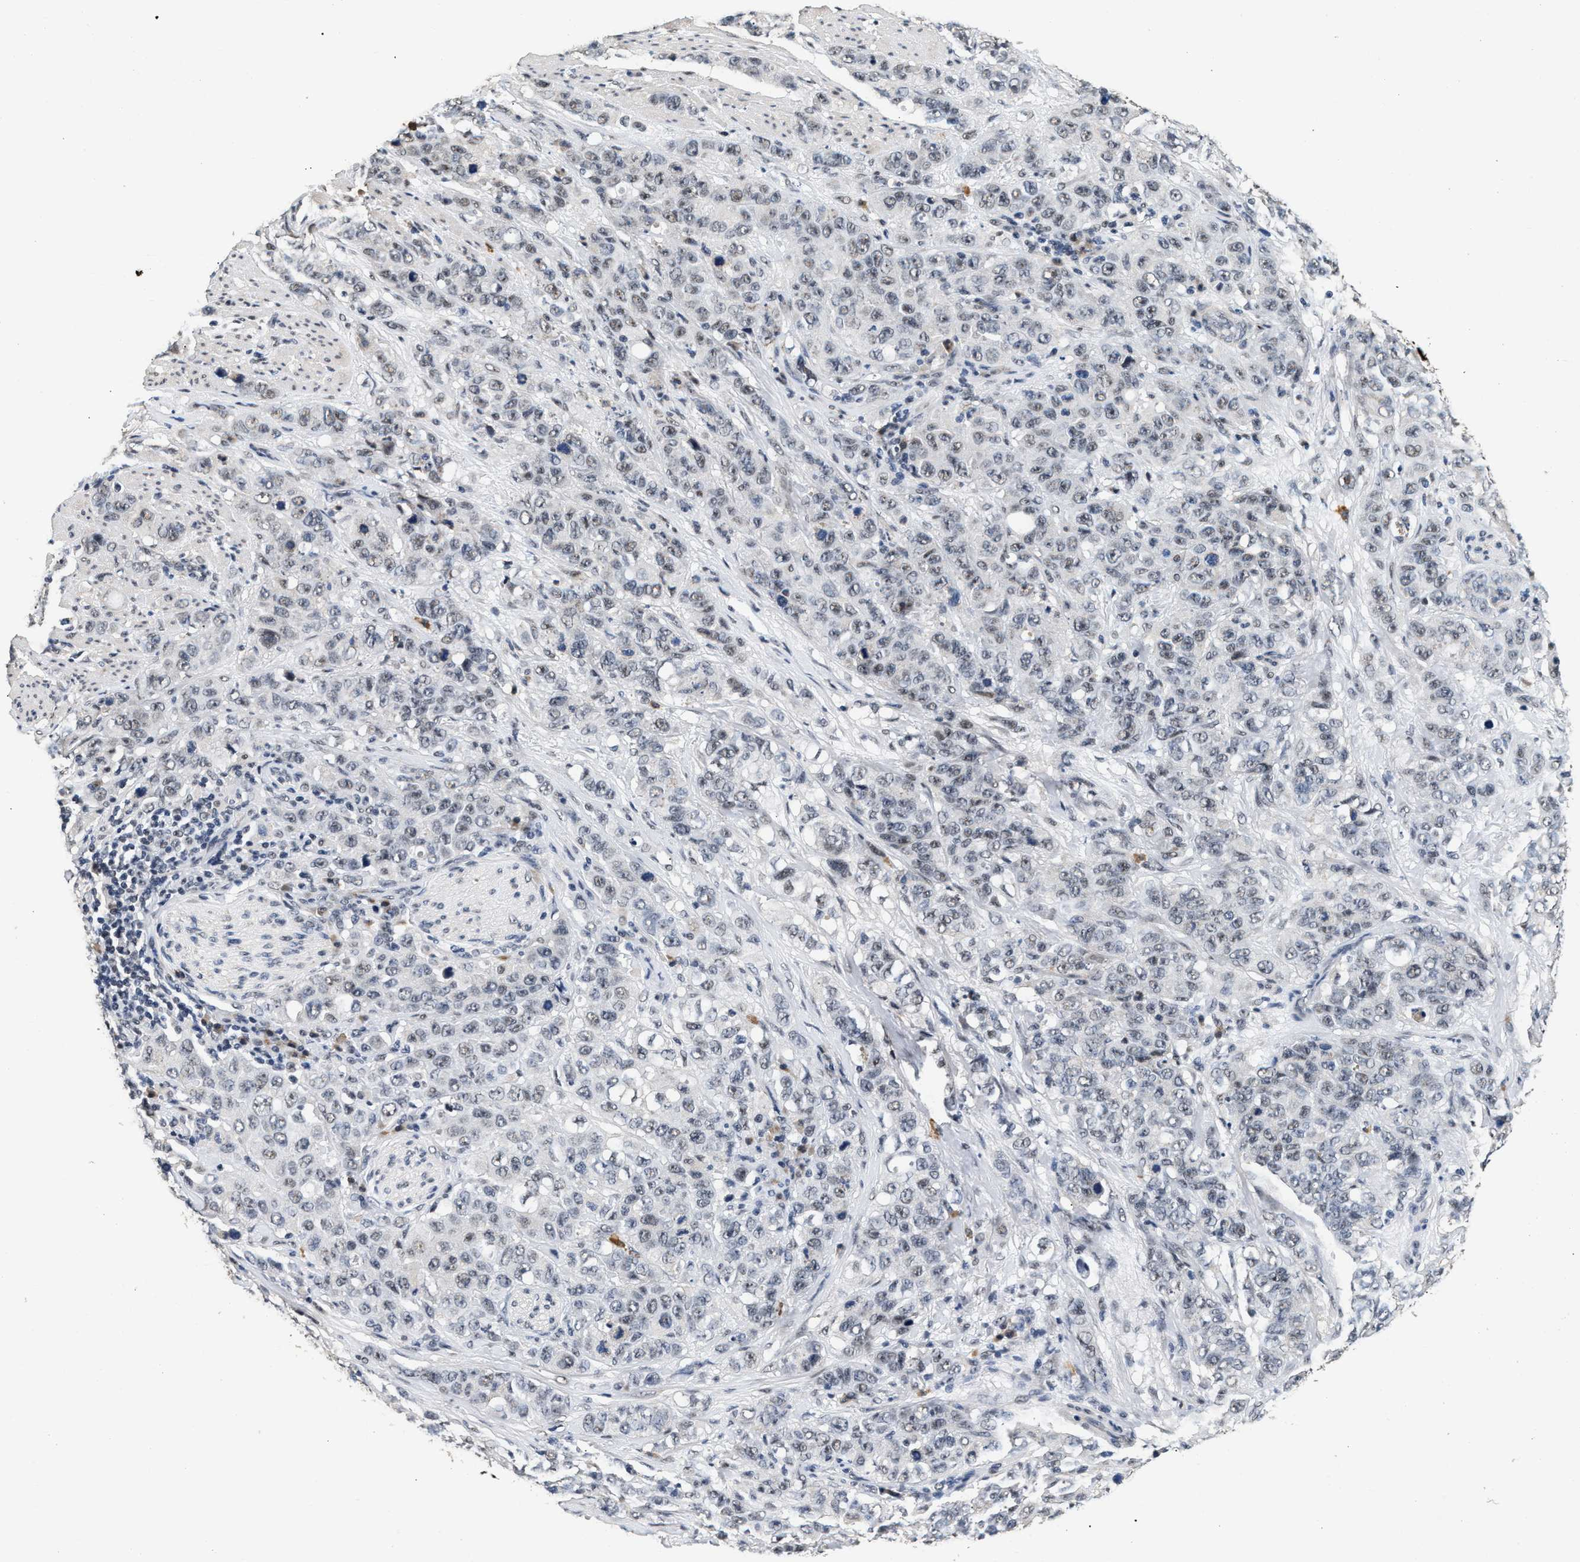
{"staining": {"intensity": "weak", "quantity": "<25%", "location": "nuclear"}, "tissue": "stomach cancer", "cell_type": "Tumor cells", "image_type": "cancer", "snomed": [{"axis": "morphology", "description": "Adenocarcinoma, NOS"}, {"axis": "topography", "description": "Stomach"}], "caption": "A histopathology image of human stomach cancer is negative for staining in tumor cells. (Brightfield microscopy of DAB IHC at high magnification).", "gene": "THOC1", "patient": {"sex": "male", "age": 48}}